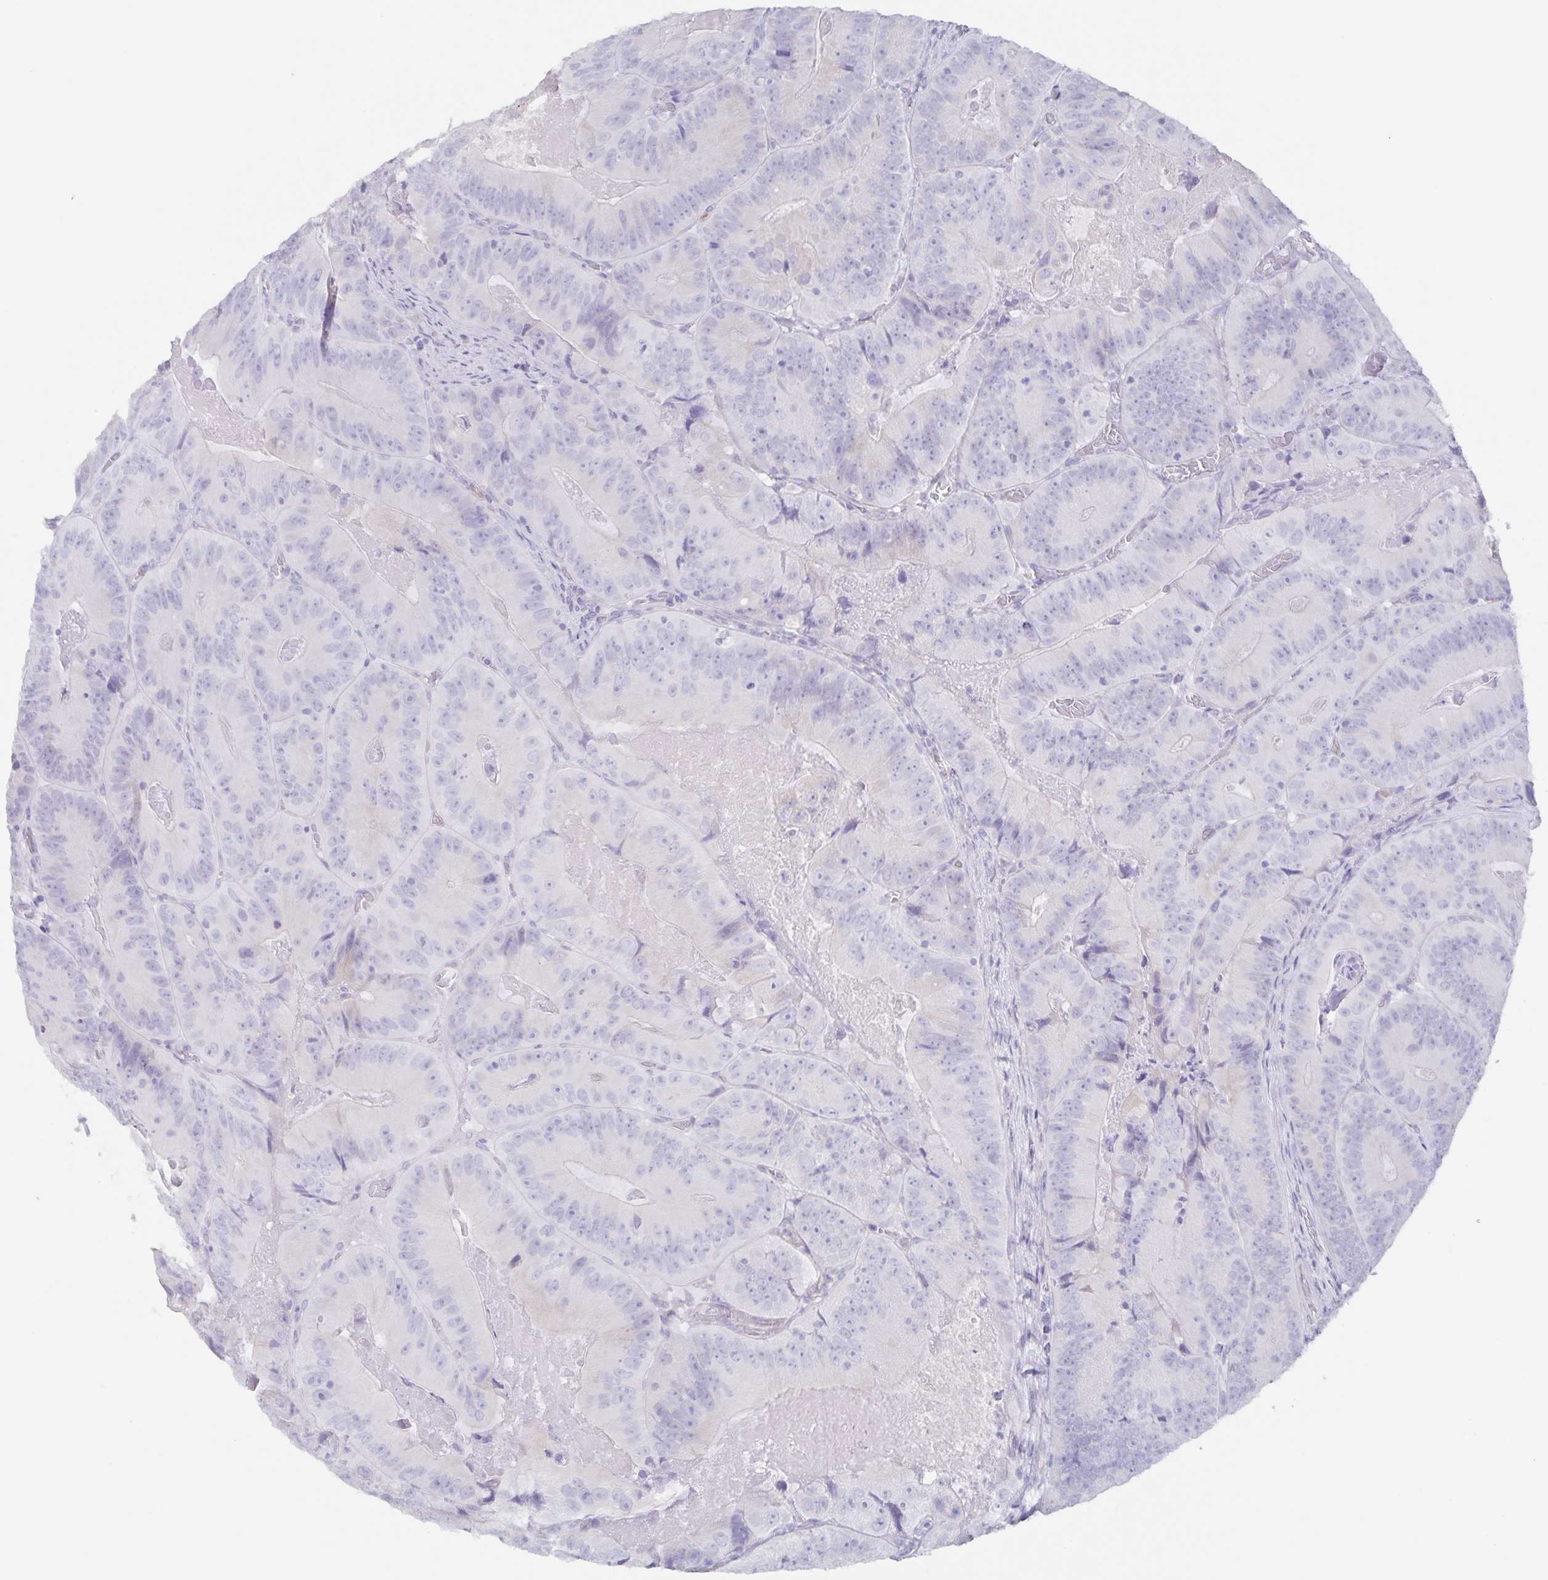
{"staining": {"intensity": "negative", "quantity": "none", "location": "none"}, "tissue": "colorectal cancer", "cell_type": "Tumor cells", "image_type": "cancer", "snomed": [{"axis": "morphology", "description": "Adenocarcinoma, NOS"}, {"axis": "topography", "description": "Colon"}], "caption": "Colorectal cancer was stained to show a protein in brown. There is no significant positivity in tumor cells.", "gene": "AQP4", "patient": {"sex": "female", "age": 86}}